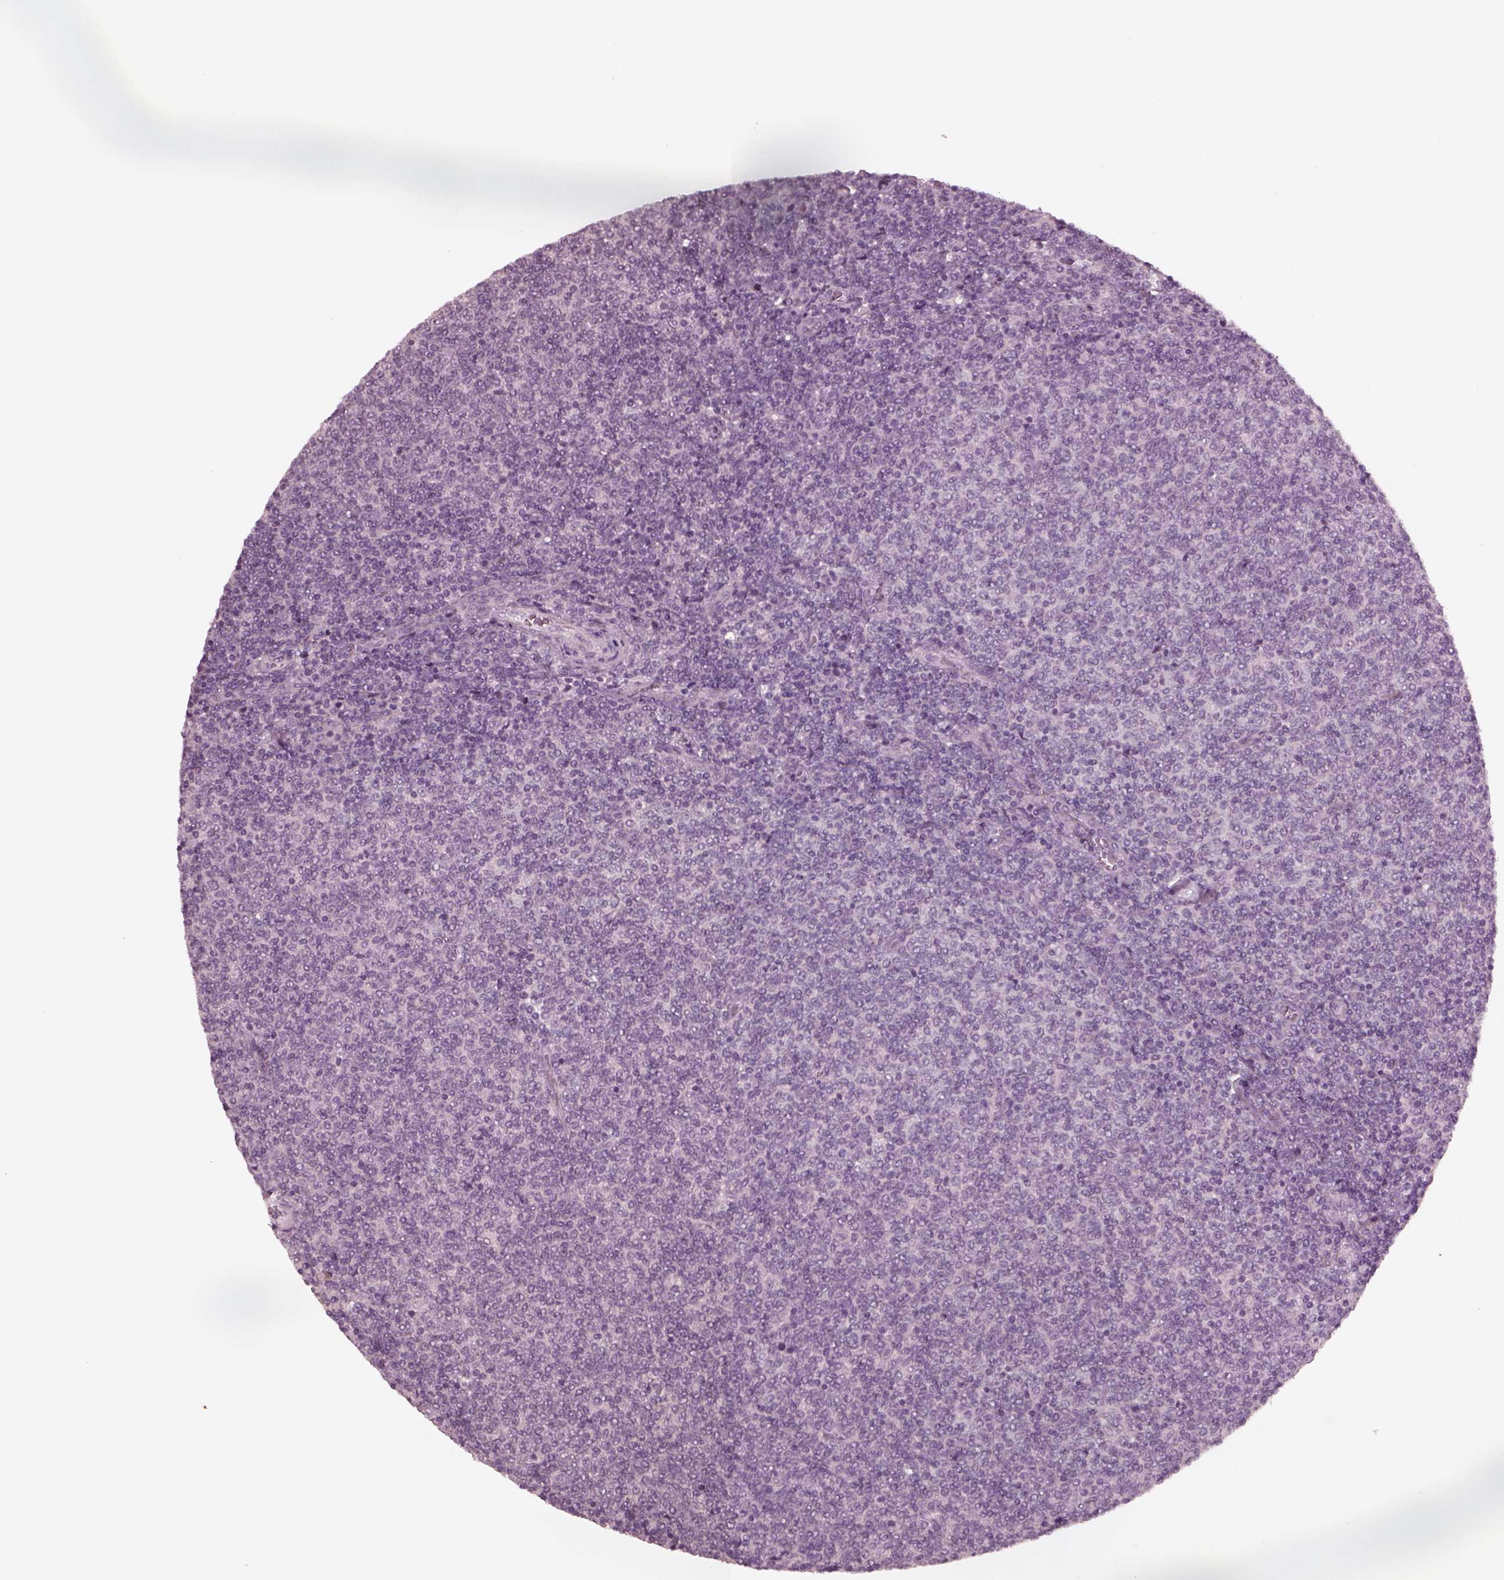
{"staining": {"intensity": "negative", "quantity": "none", "location": "none"}, "tissue": "lymphoma", "cell_type": "Tumor cells", "image_type": "cancer", "snomed": [{"axis": "morphology", "description": "Malignant lymphoma, non-Hodgkin's type, Low grade"}, {"axis": "topography", "description": "Lymph node"}], "caption": "An image of lymphoma stained for a protein displays no brown staining in tumor cells.", "gene": "YY2", "patient": {"sex": "male", "age": 52}}